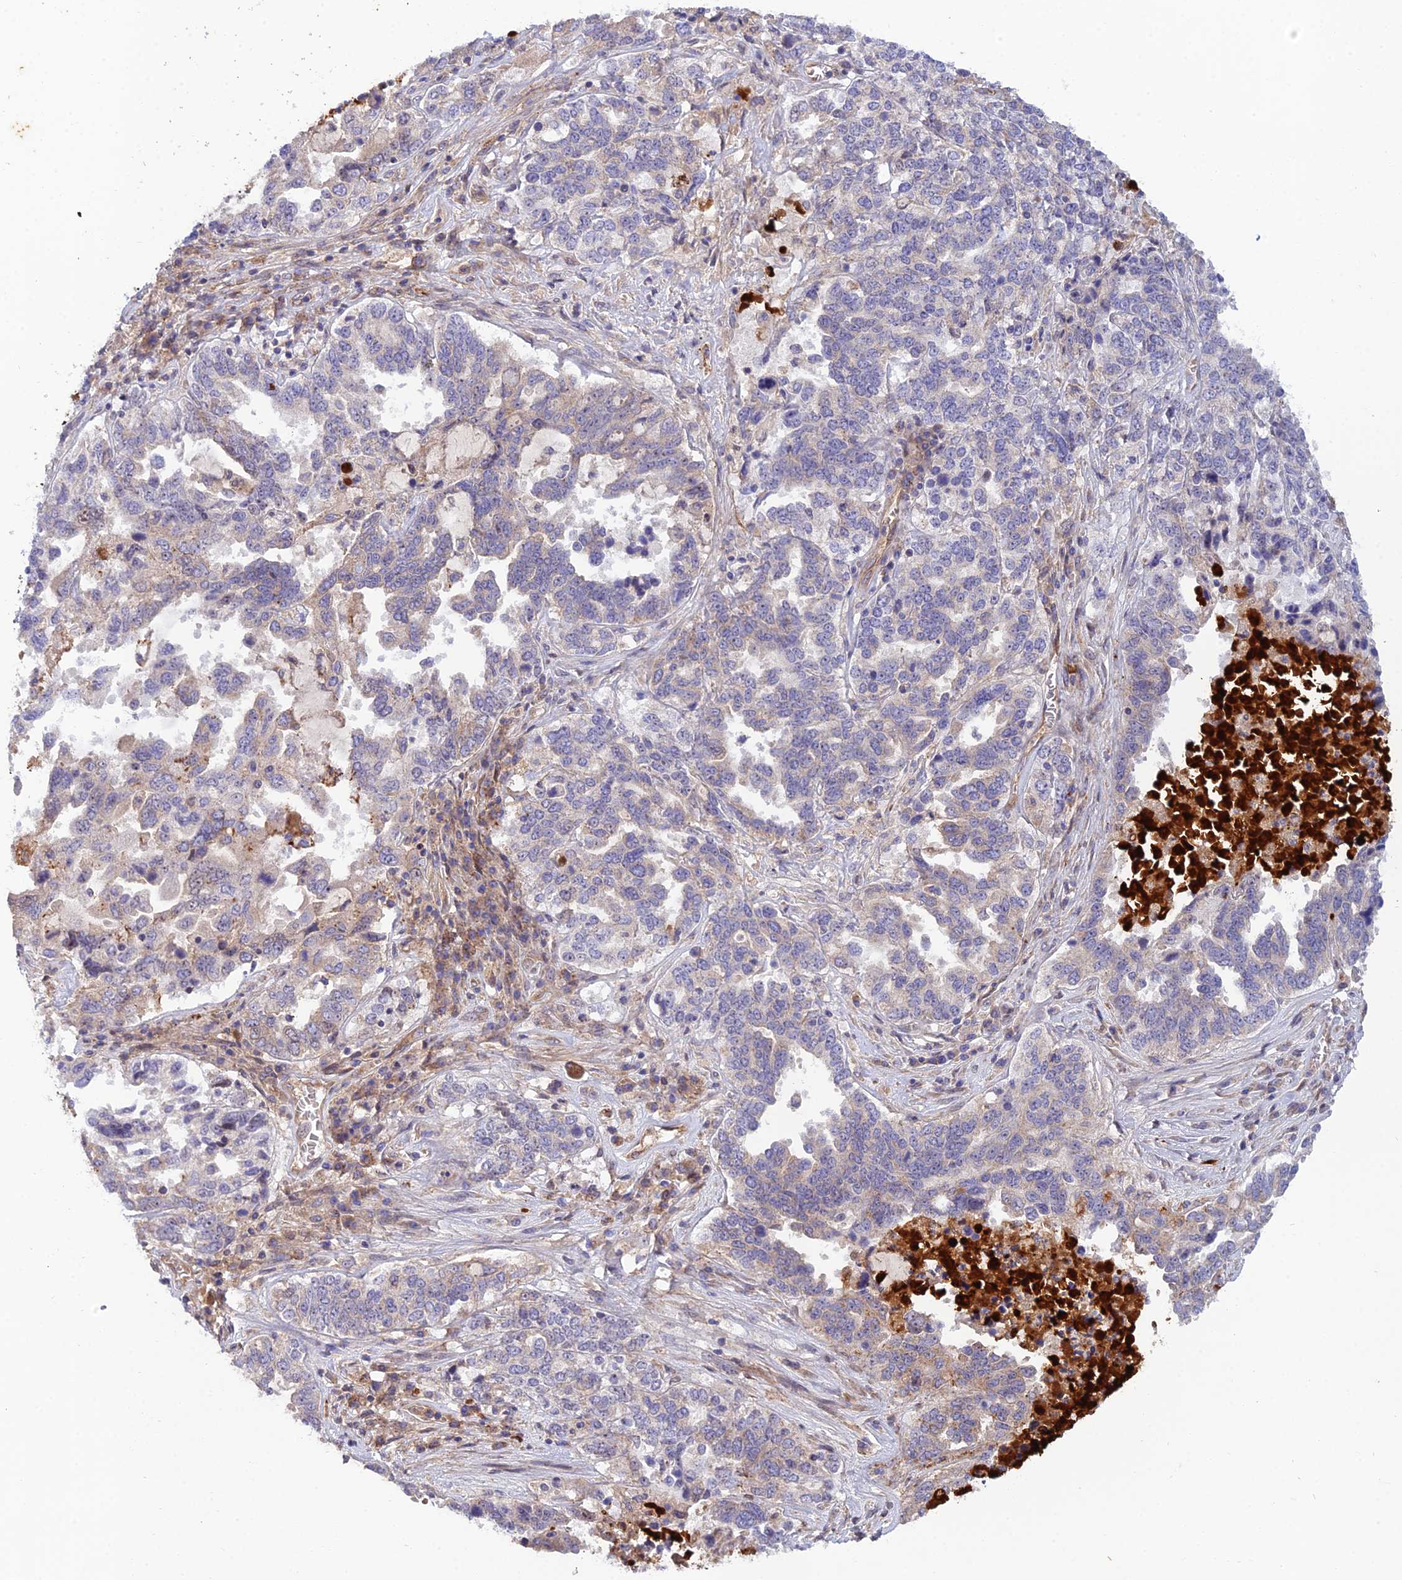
{"staining": {"intensity": "weak", "quantity": "<25%", "location": "cytoplasmic/membranous"}, "tissue": "ovarian cancer", "cell_type": "Tumor cells", "image_type": "cancer", "snomed": [{"axis": "morphology", "description": "Carcinoma, endometroid"}, {"axis": "topography", "description": "Ovary"}], "caption": "Human ovarian endometroid carcinoma stained for a protein using IHC displays no expression in tumor cells.", "gene": "RALGAPA2", "patient": {"sex": "female", "age": 62}}